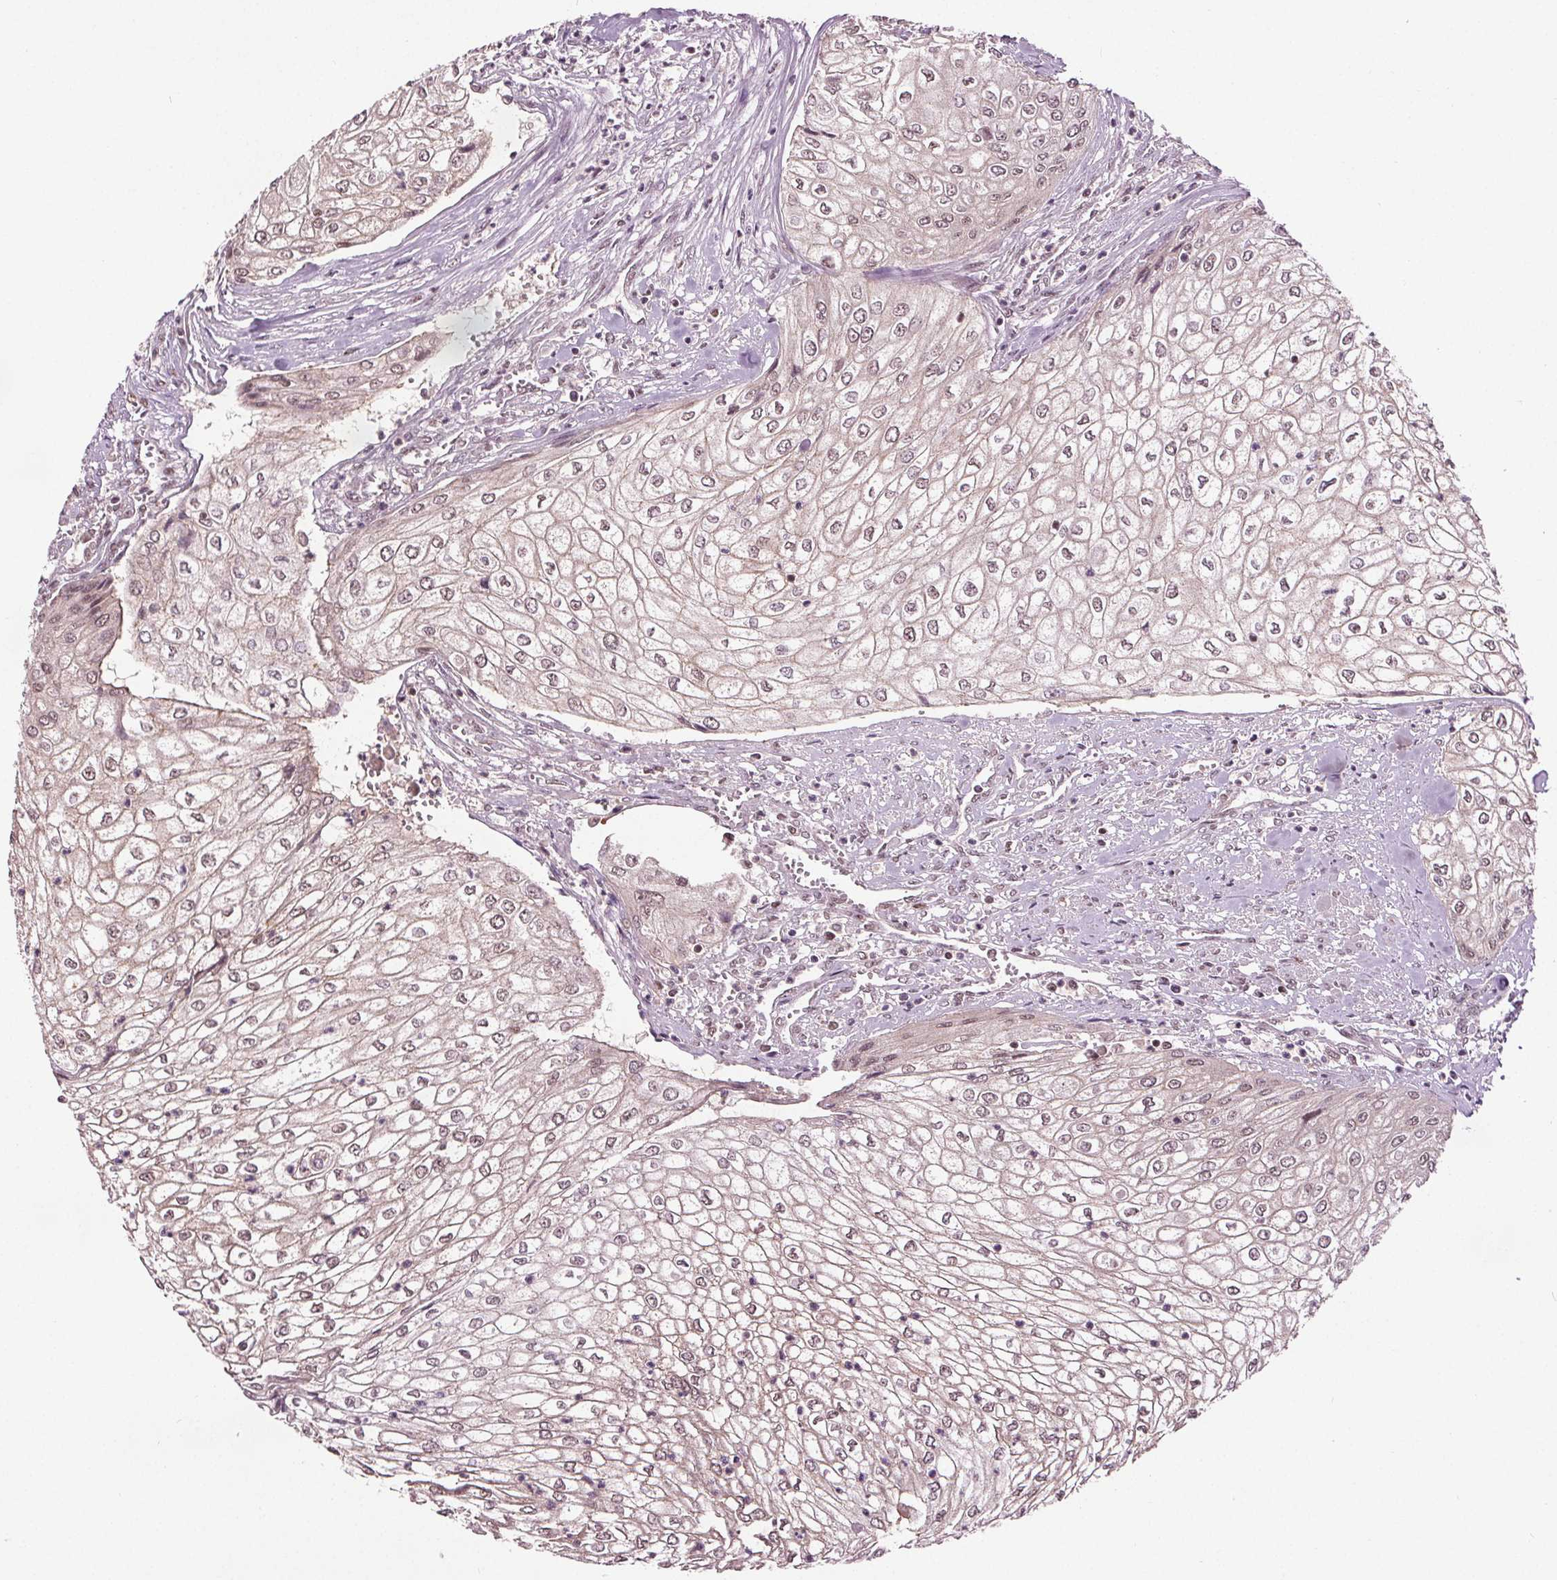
{"staining": {"intensity": "weak", "quantity": ">75%", "location": "nuclear"}, "tissue": "urothelial cancer", "cell_type": "Tumor cells", "image_type": "cancer", "snomed": [{"axis": "morphology", "description": "Urothelial carcinoma, High grade"}, {"axis": "topography", "description": "Urinary bladder"}], "caption": "A low amount of weak nuclear staining is identified in about >75% of tumor cells in urothelial carcinoma (high-grade) tissue.", "gene": "DDX11", "patient": {"sex": "male", "age": 62}}